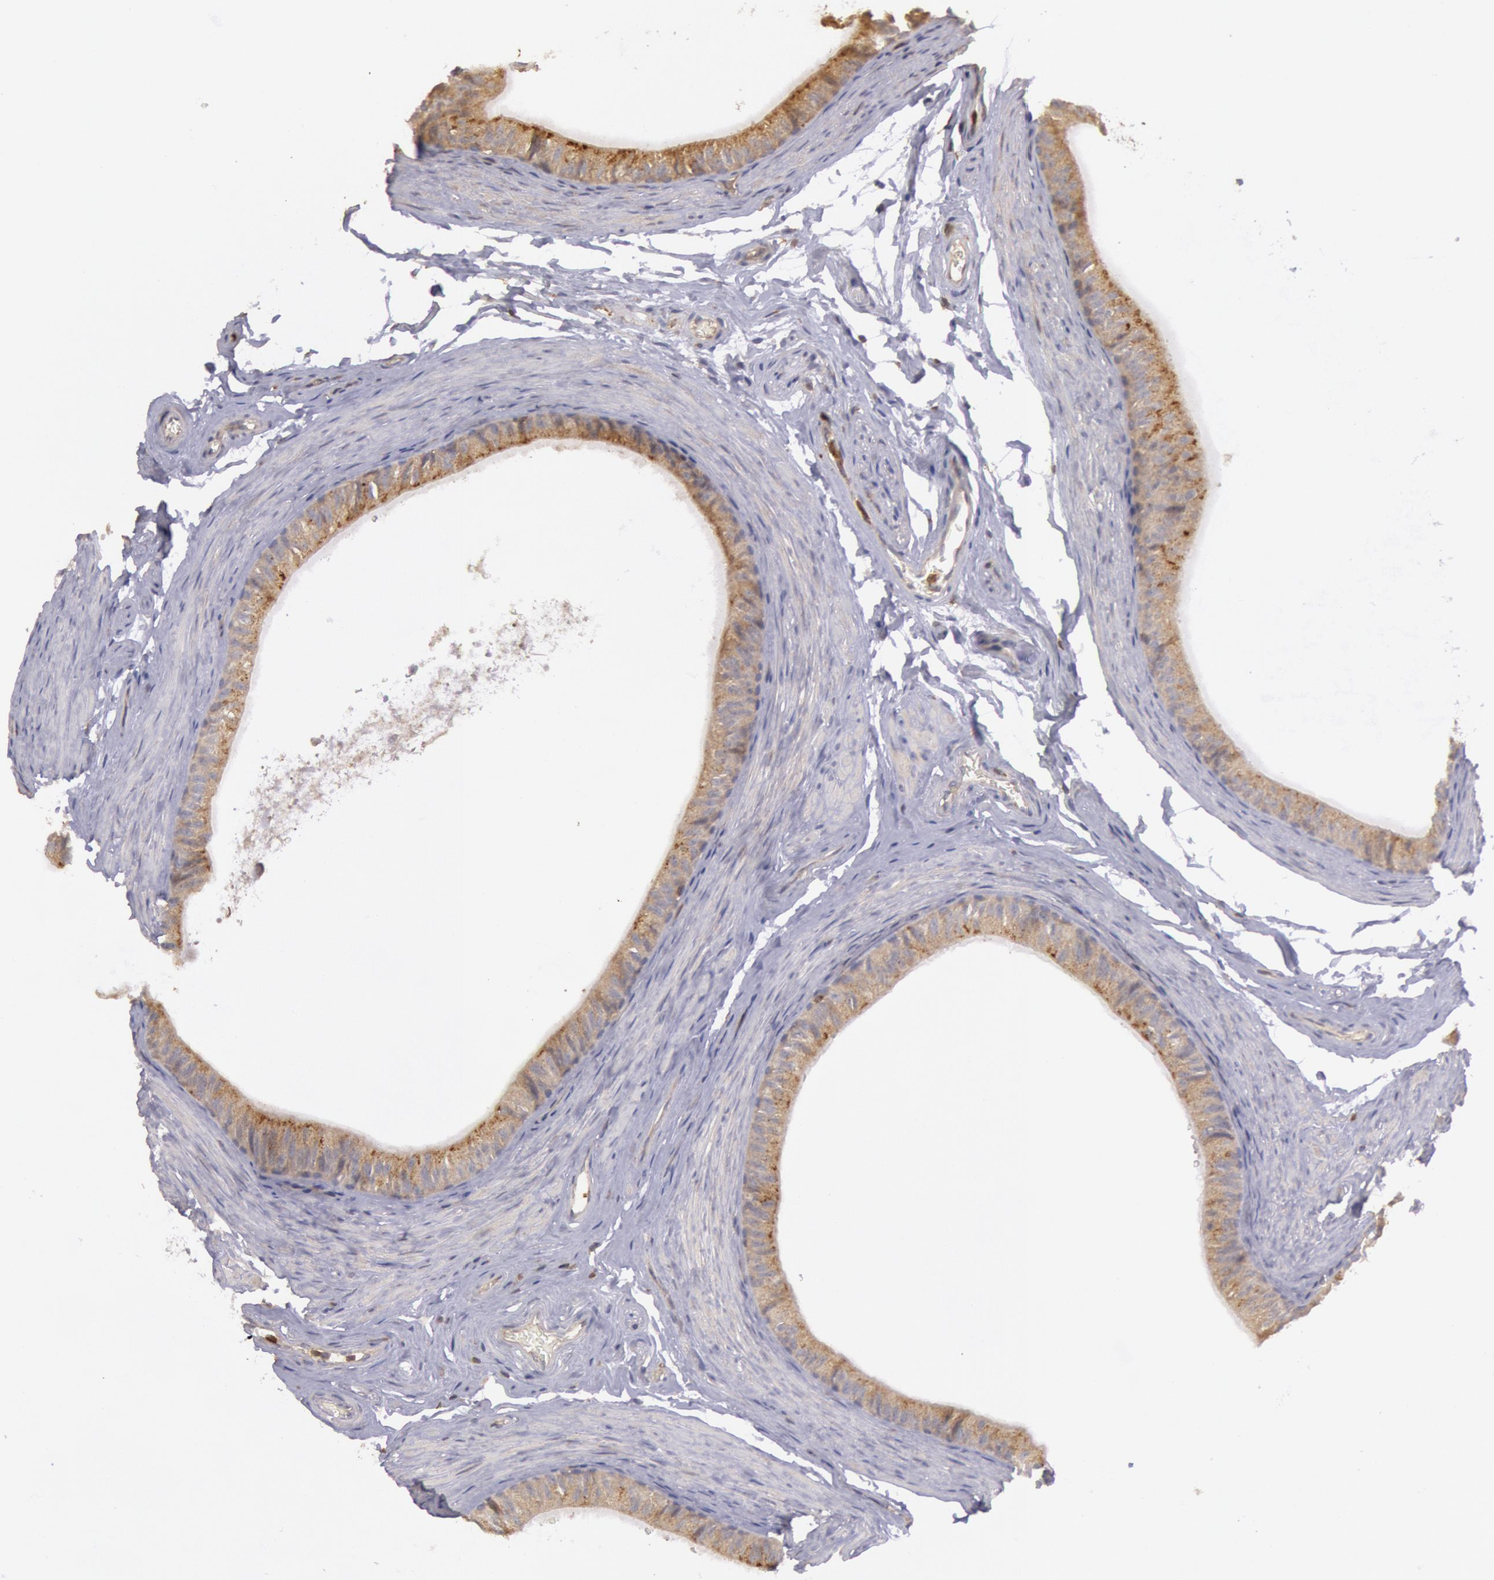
{"staining": {"intensity": "moderate", "quantity": ">75%", "location": "cytoplasmic/membranous"}, "tissue": "epididymis", "cell_type": "Glandular cells", "image_type": "normal", "snomed": [{"axis": "morphology", "description": "Normal tissue, NOS"}, {"axis": "topography", "description": "Testis"}, {"axis": "topography", "description": "Epididymis"}], "caption": "Epididymis stained with a brown dye demonstrates moderate cytoplasmic/membranous positive expression in approximately >75% of glandular cells.", "gene": "PIK3R1", "patient": {"sex": "male", "age": 36}}